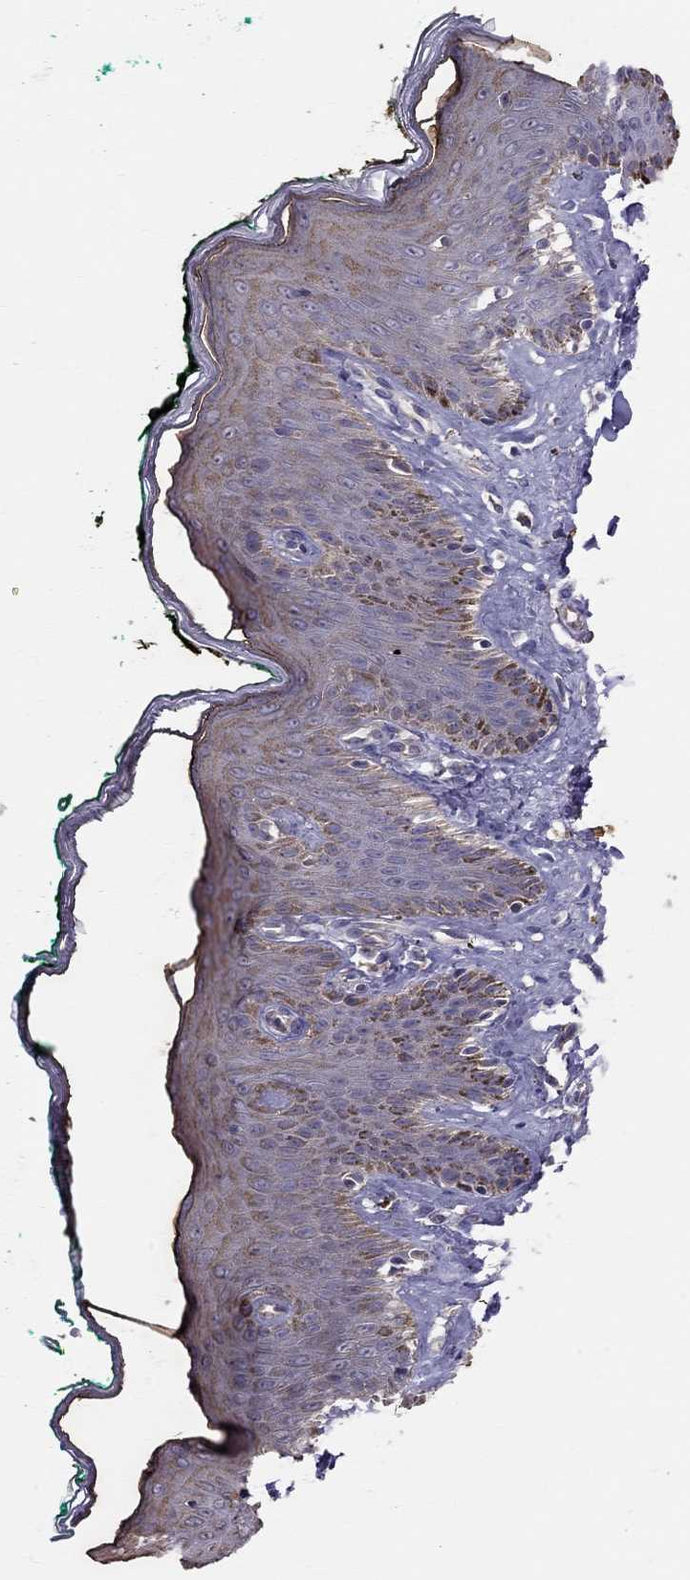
{"staining": {"intensity": "moderate", "quantity": "25%-75%", "location": "cytoplasmic/membranous"}, "tissue": "skin", "cell_type": "Epidermal cells", "image_type": "normal", "snomed": [{"axis": "morphology", "description": "Normal tissue, NOS"}, {"axis": "topography", "description": "Vulva"}], "caption": "Immunohistochemistry (IHC) image of benign skin: human skin stained using immunohistochemistry displays medium levels of moderate protein expression localized specifically in the cytoplasmic/membranous of epidermal cells, appearing as a cytoplasmic/membranous brown color.", "gene": "PIK3CG", "patient": {"sex": "female", "age": 66}}